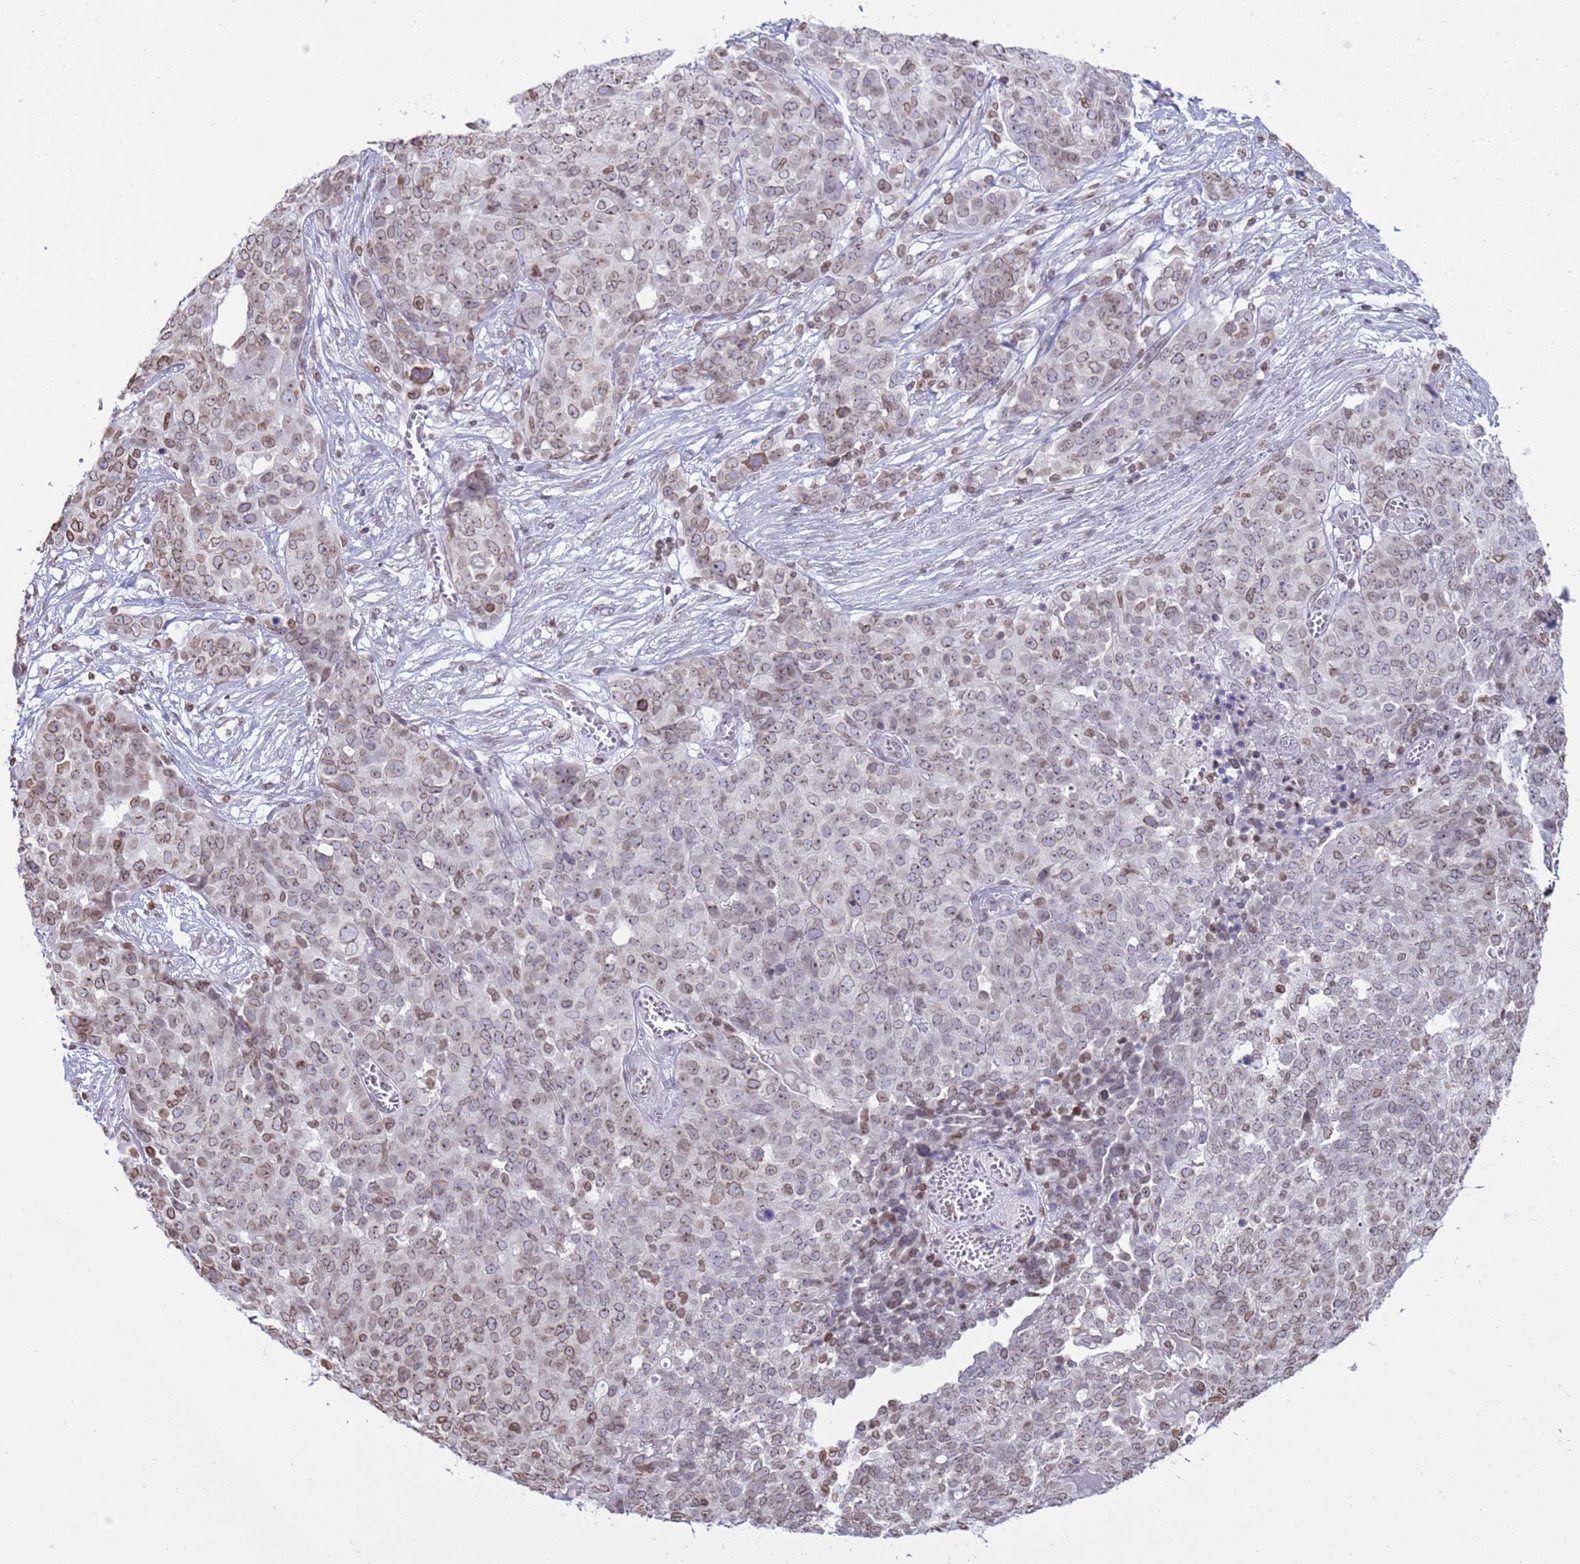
{"staining": {"intensity": "weak", "quantity": "25%-75%", "location": "cytoplasmic/membranous,nuclear"}, "tissue": "ovarian cancer", "cell_type": "Tumor cells", "image_type": "cancer", "snomed": [{"axis": "morphology", "description": "Cystadenocarcinoma, serous, NOS"}, {"axis": "topography", "description": "Soft tissue"}, {"axis": "topography", "description": "Ovary"}], "caption": "Immunohistochemical staining of ovarian cancer (serous cystadenocarcinoma) shows weak cytoplasmic/membranous and nuclear protein staining in approximately 25%-75% of tumor cells. Immunohistochemistry stains the protein of interest in brown and the nuclei are stained blue.", "gene": "DHX37", "patient": {"sex": "female", "age": 57}}